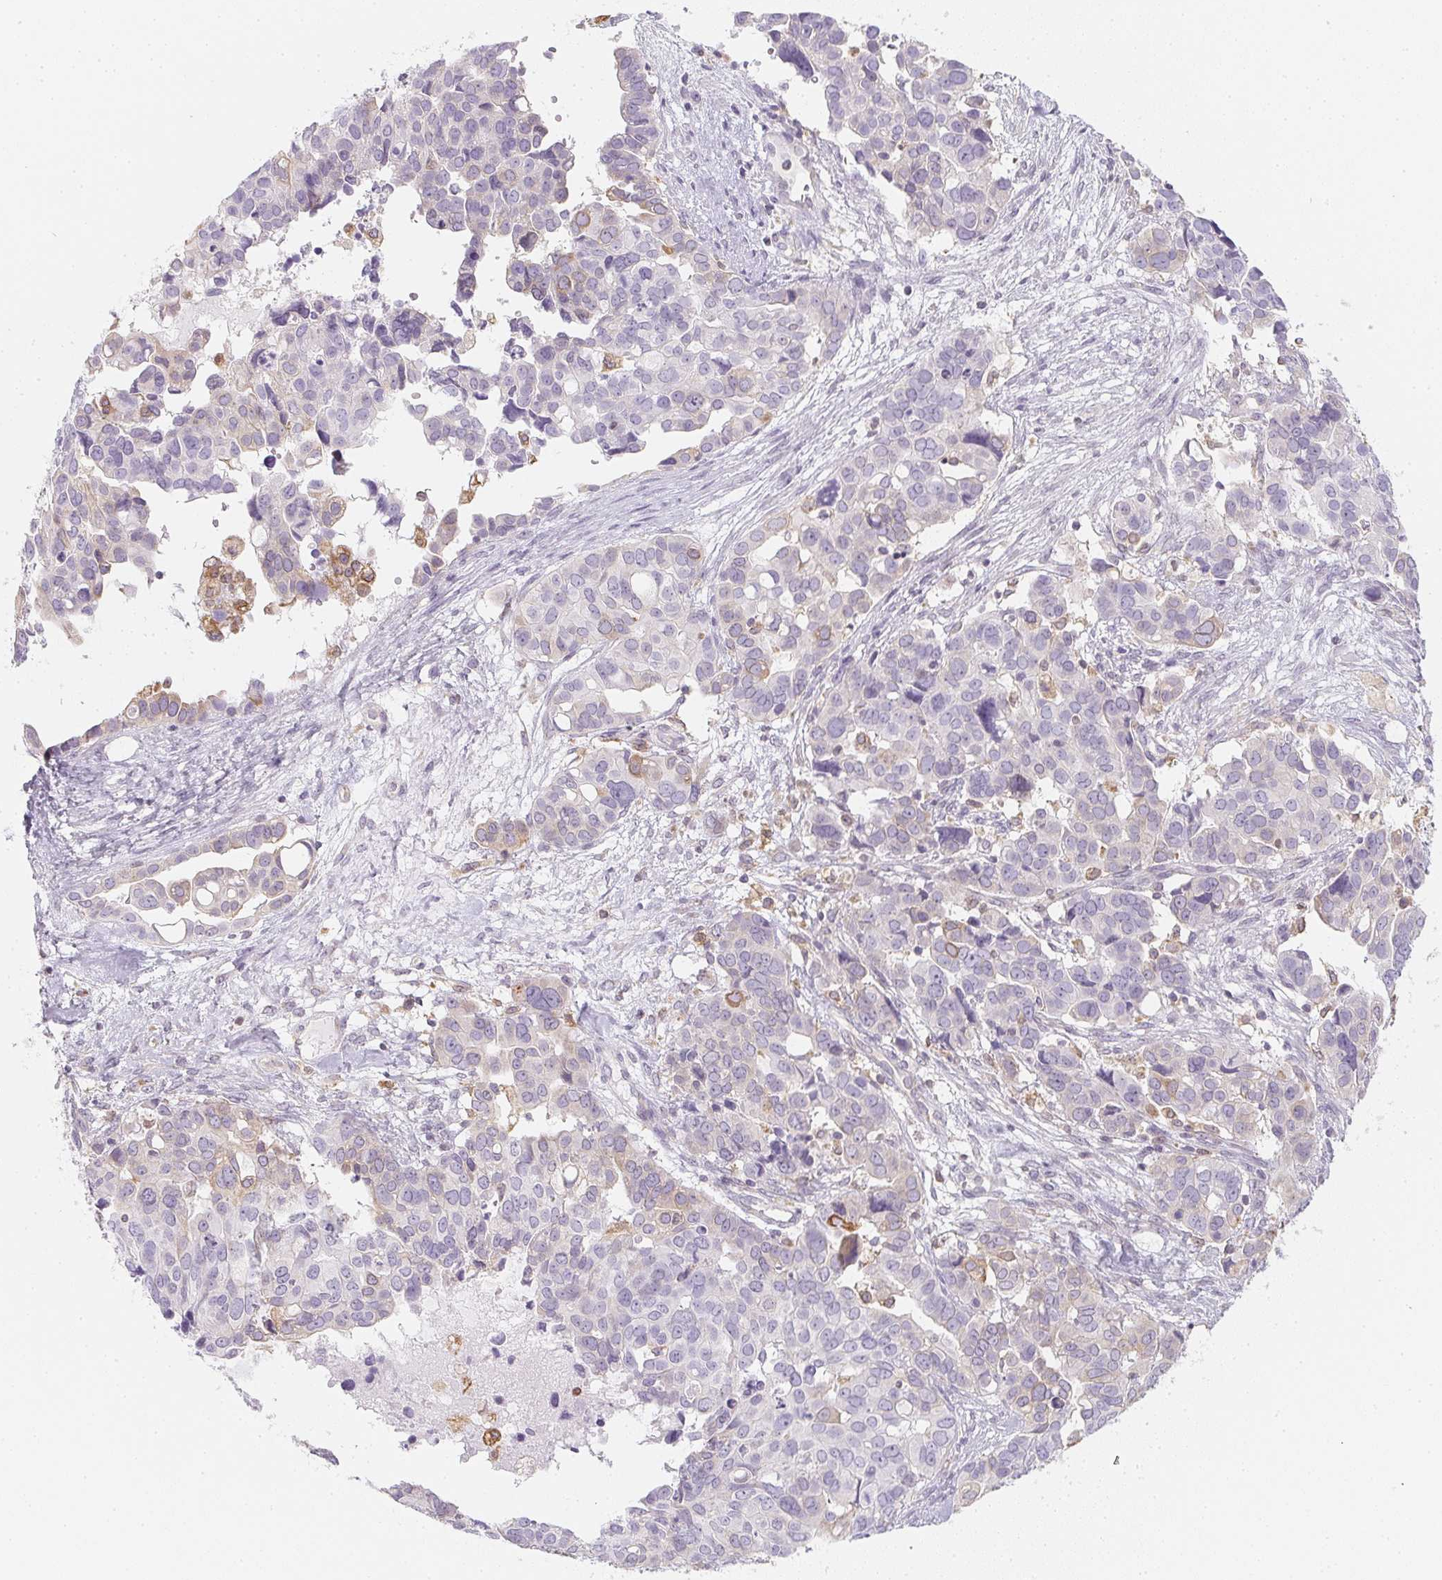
{"staining": {"intensity": "negative", "quantity": "none", "location": "none"}, "tissue": "ovarian cancer", "cell_type": "Tumor cells", "image_type": "cancer", "snomed": [{"axis": "morphology", "description": "Carcinoma, endometroid"}, {"axis": "topography", "description": "Ovary"}], "caption": "Immunohistochemistry of ovarian endometroid carcinoma exhibits no staining in tumor cells. (IHC, brightfield microscopy, high magnification).", "gene": "SOAT1", "patient": {"sex": "female", "age": 78}}